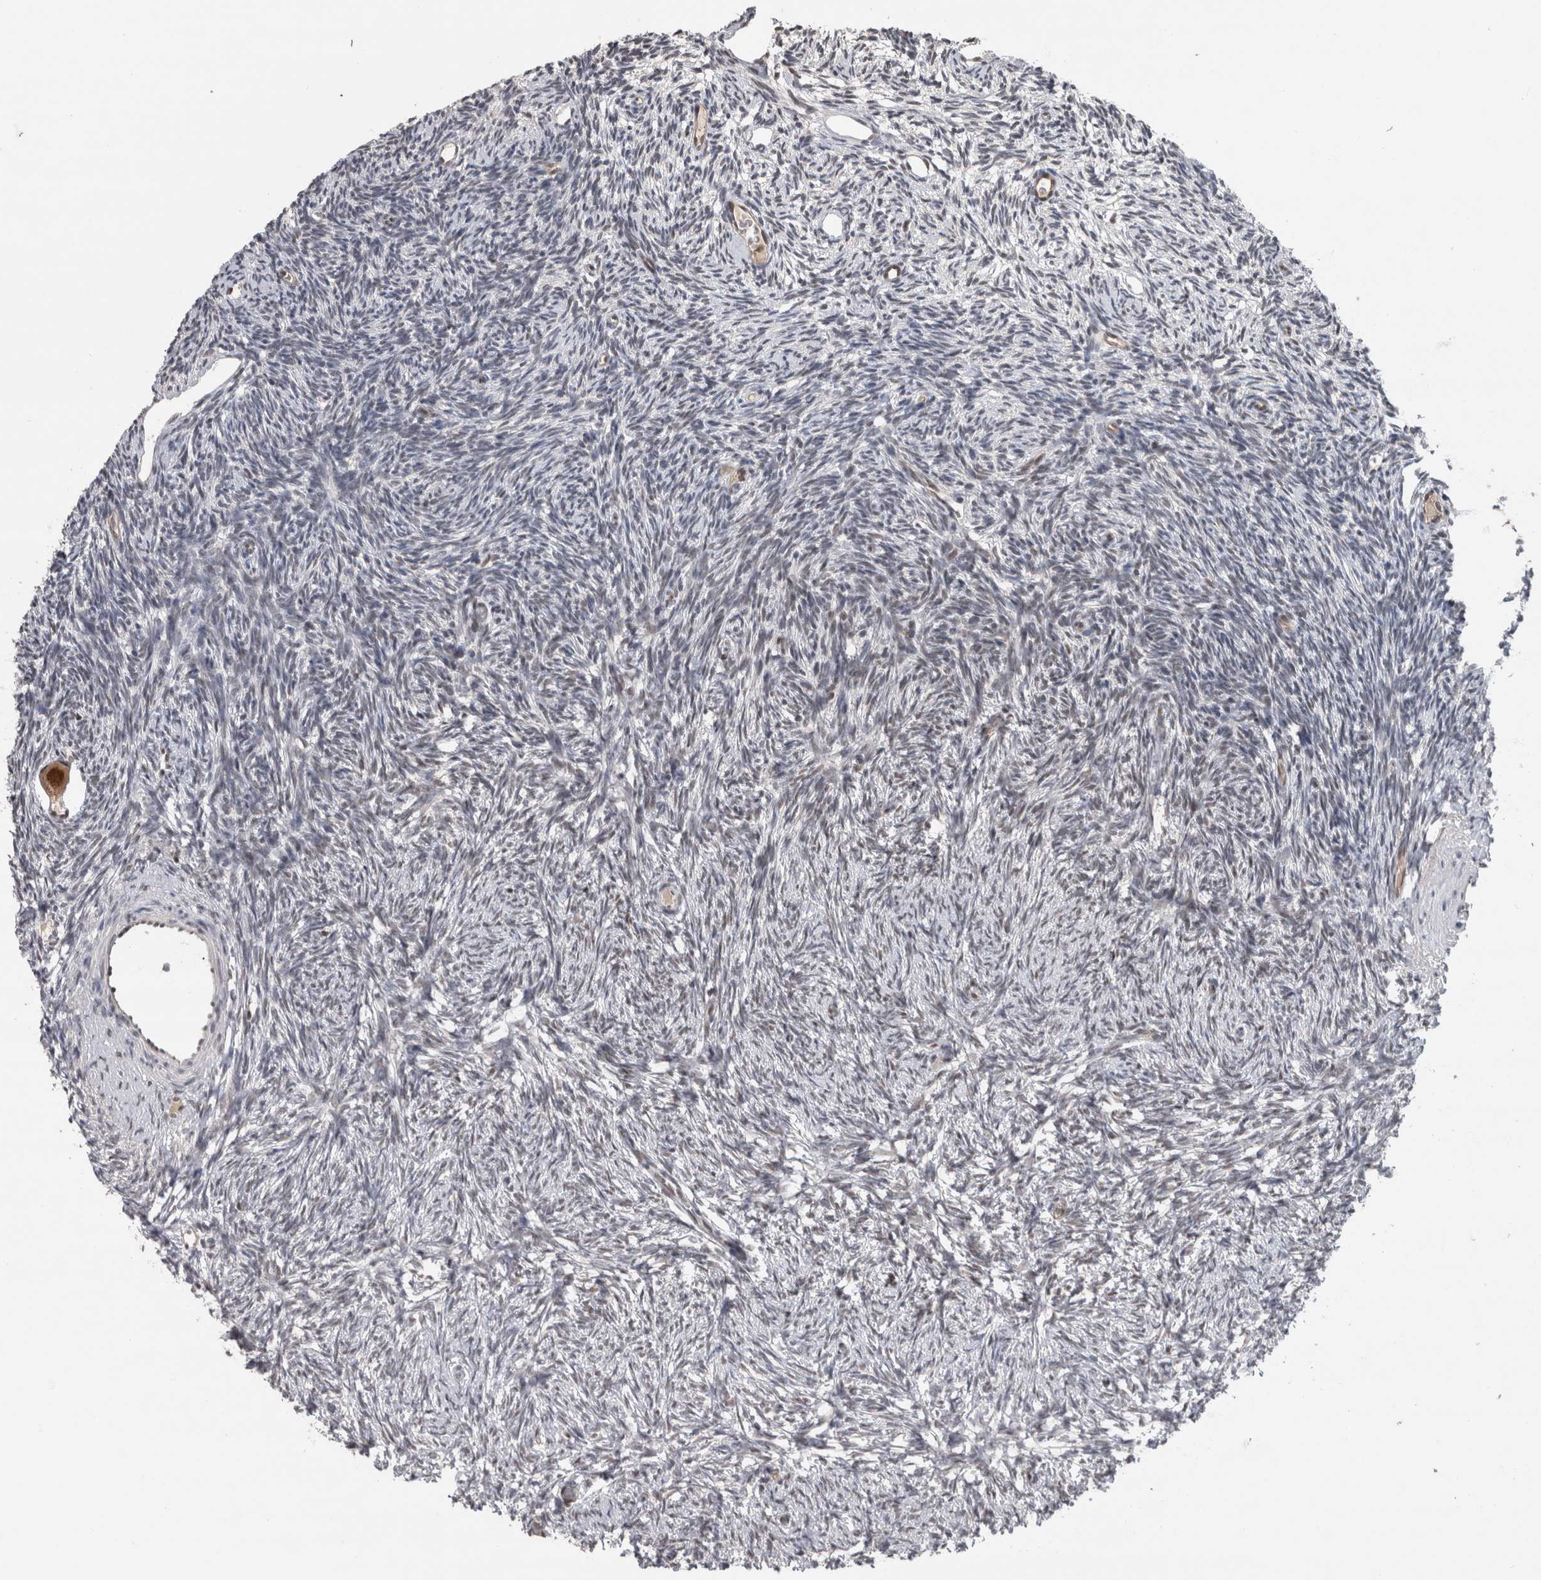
{"staining": {"intensity": "strong", "quantity": ">75%", "location": "nuclear"}, "tissue": "ovary", "cell_type": "Follicle cells", "image_type": "normal", "snomed": [{"axis": "morphology", "description": "Normal tissue, NOS"}, {"axis": "topography", "description": "Ovary"}], "caption": "This image demonstrates immunohistochemistry staining of normal human ovary, with high strong nuclear expression in approximately >75% of follicle cells.", "gene": "POLD2", "patient": {"sex": "female", "age": 34}}